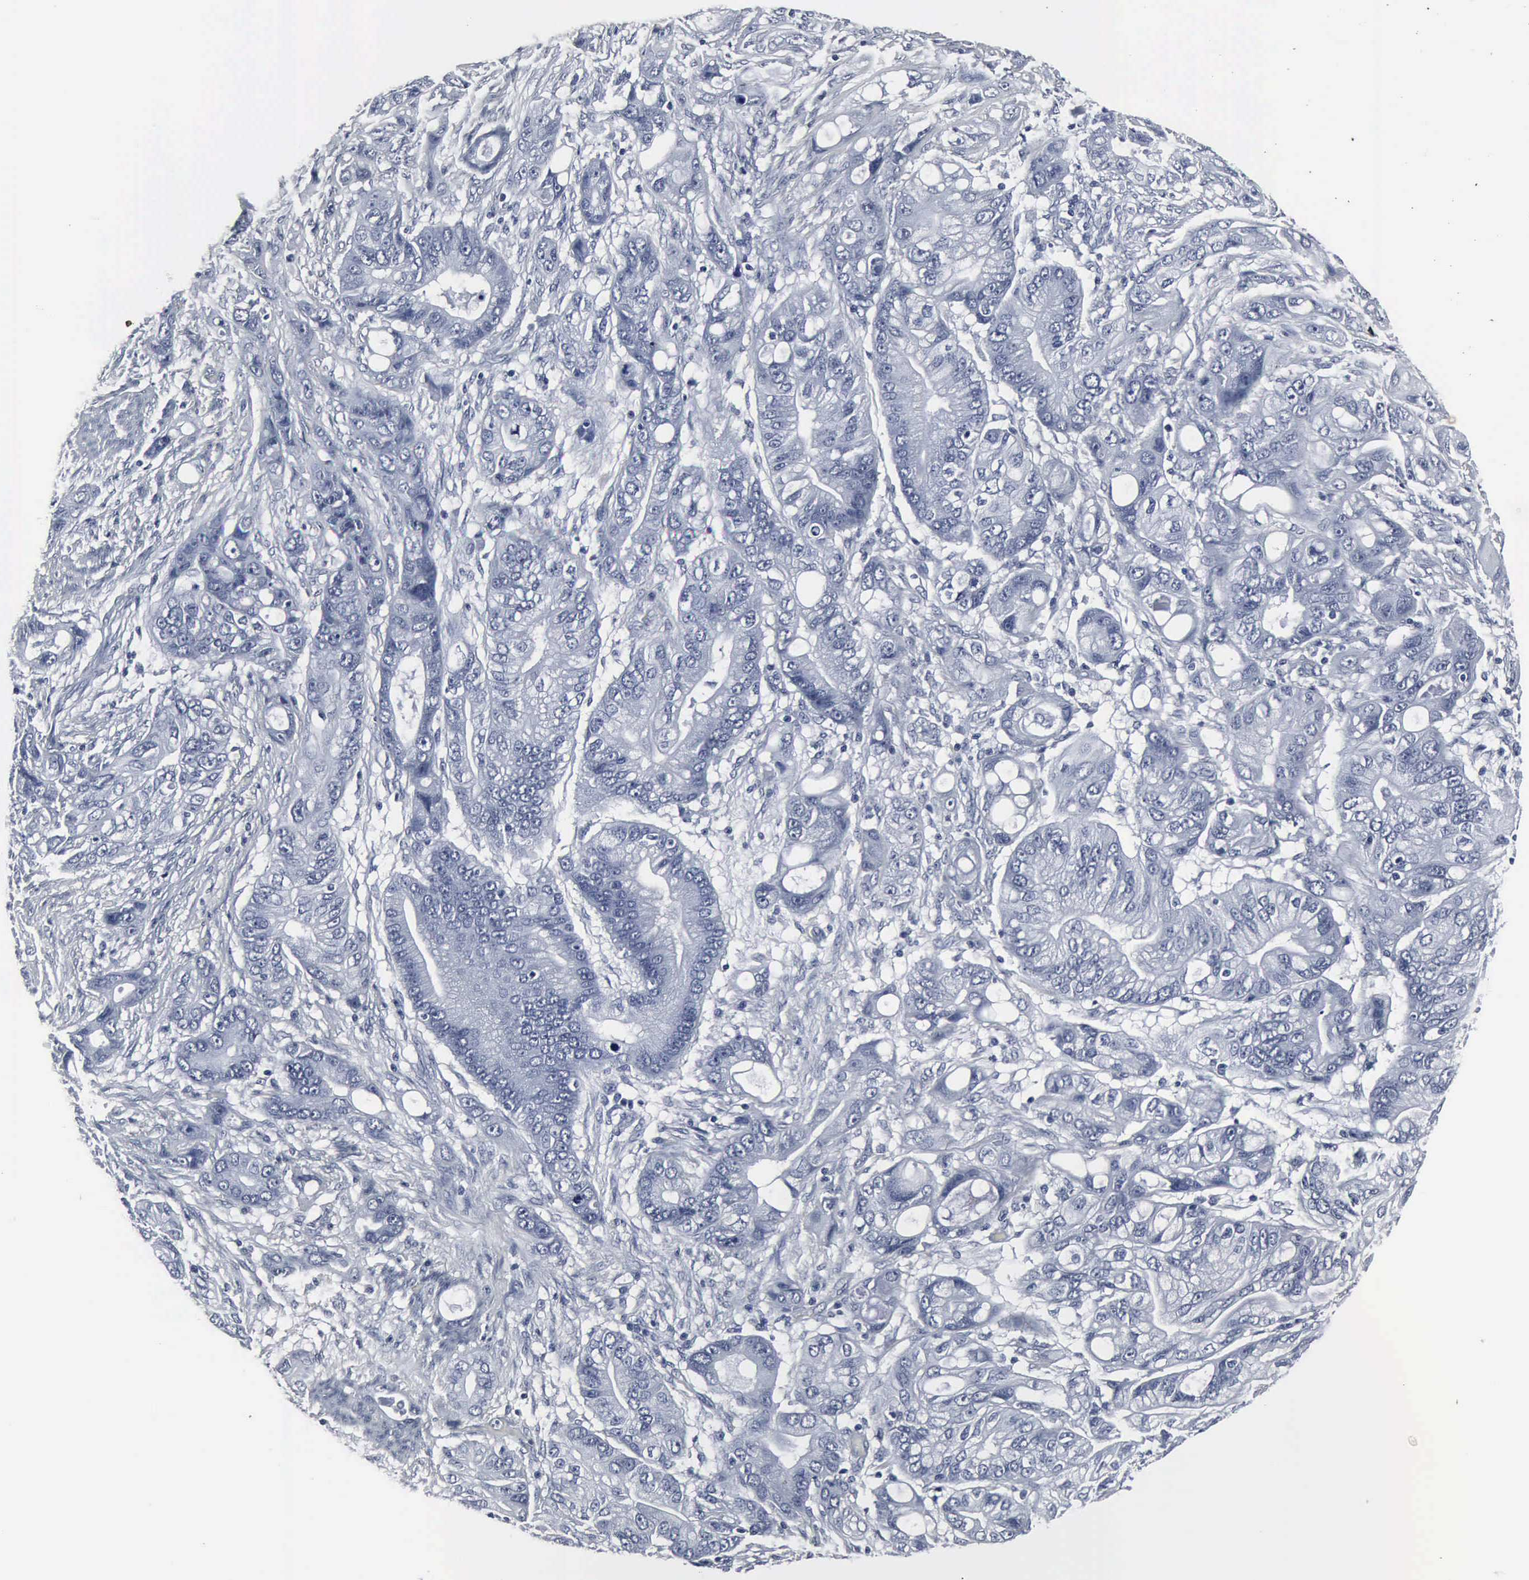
{"staining": {"intensity": "negative", "quantity": "none", "location": "none"}, "tissue": "stomach cancer", "cell_type": "Tumor cells", "image_type": "cancer", "snomed": [{"axis": "morphology", "description": "Adenocarcinoma, NOS"}, {"axis": "topography", "description": "Stomach, upper"}], "caption": "A photomicrograph of stomach cancer (adenocarcinoma) stained for a protein reveals no brown staining in tumor cells.", "gene": "SNAP25", "patient": {"sex": "male", "age": 47}}